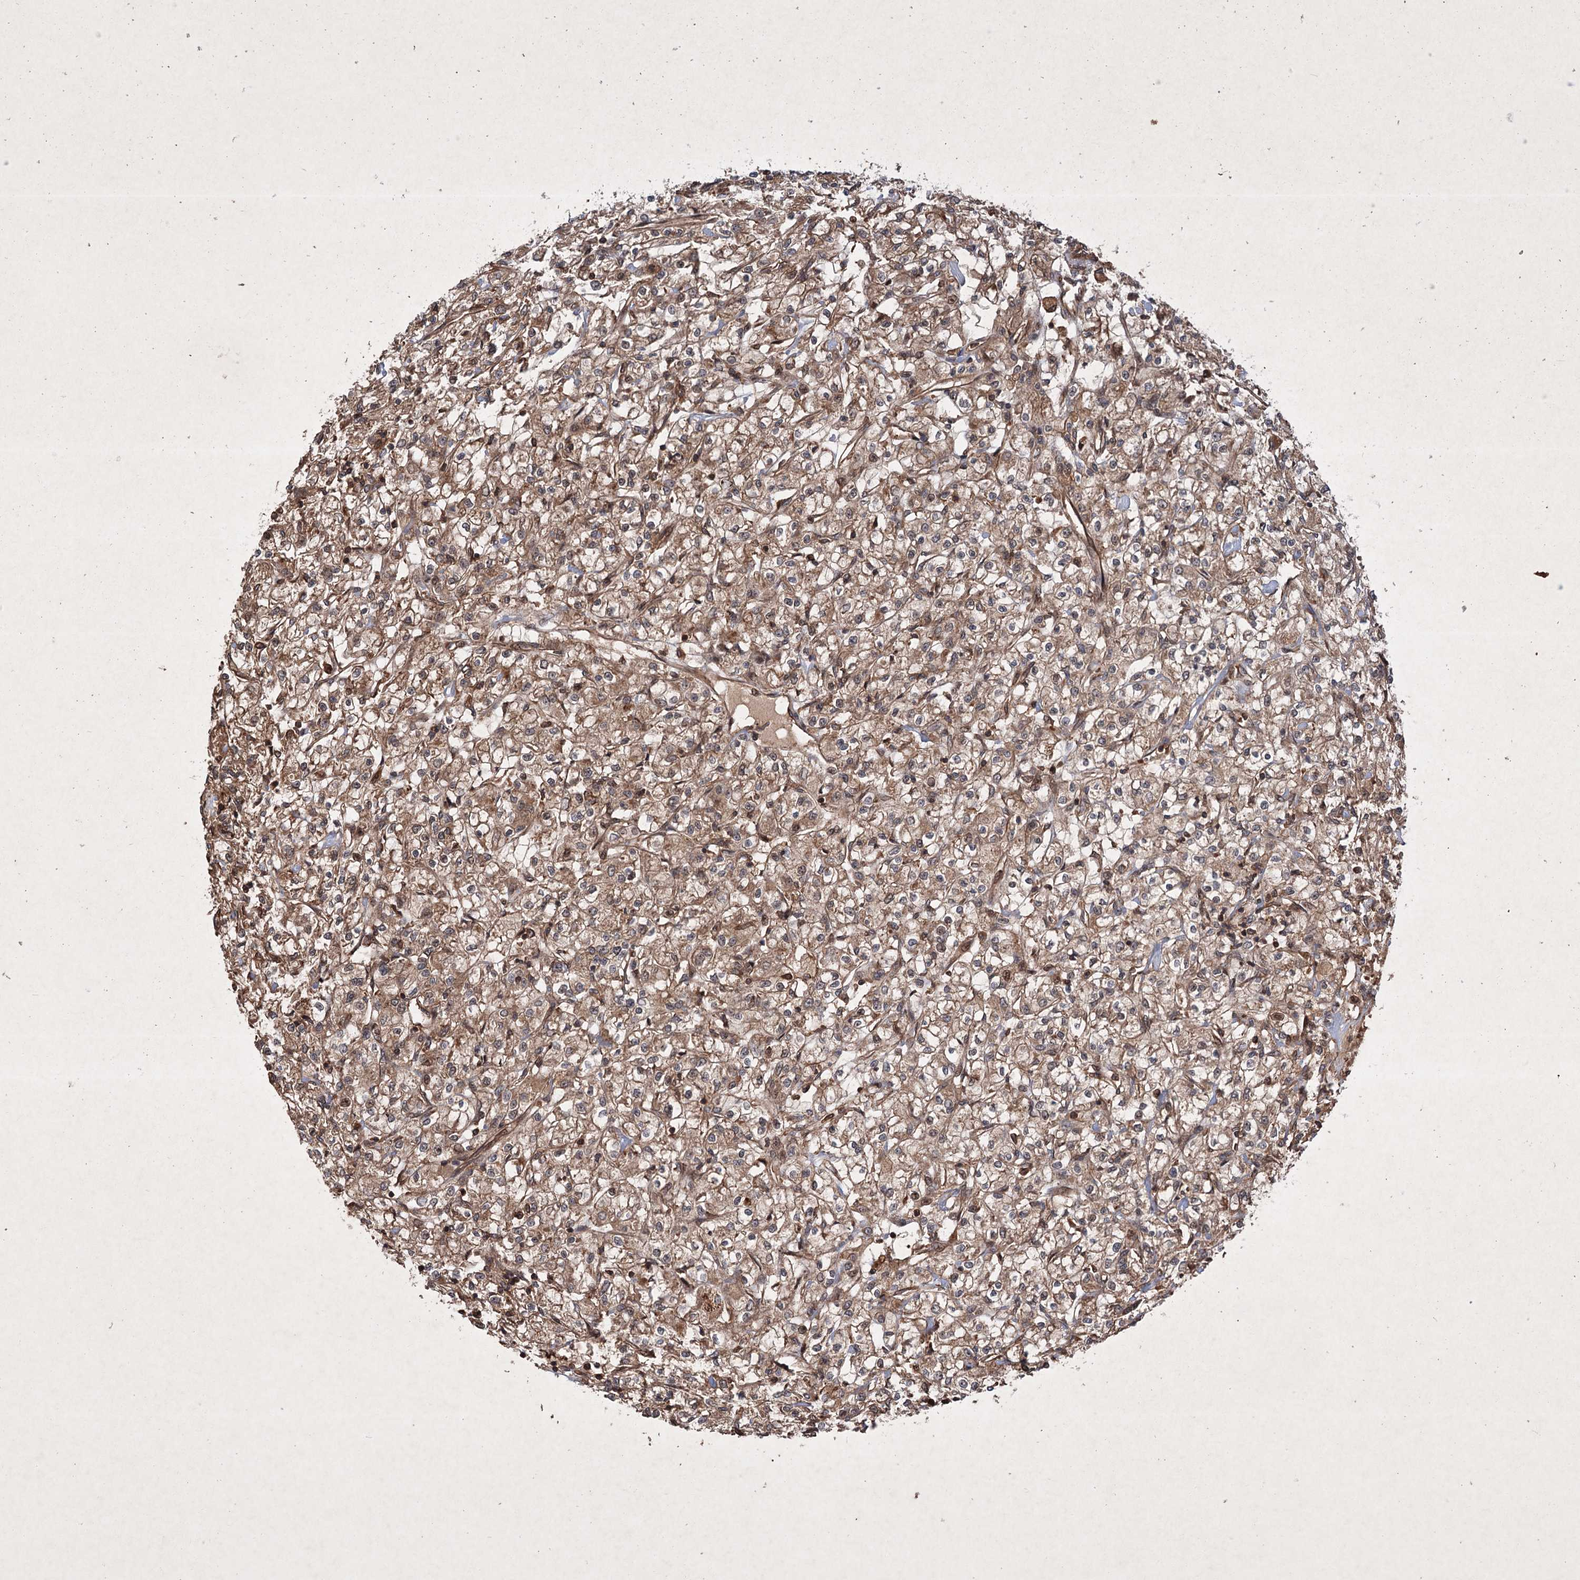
{"staining": {"intensity": "moderate", "quantity": ">75%", "location": "cytoplasmic/membranous"}, "tissue": "renal cancer", "cell_type": "Tumor cells", "image_type": "cancer", "snomed": [{"axis": "morphology", "description": "Adenocarcinoma, NOS"}, {"axis": "topography", "description": "Kidney"}], "caption": "IHC histopathology image of neoplastic tissue: renal cancer stained using immunohistochemistry exhibits medium levels of moderate protein expression localized specifically in the cytoplasmic/membranous of tumor cells, appearing as a cytoplasmic/membranous brown color.", "gene": "ADK", "patient": {"sex": "female", "age": 59}}